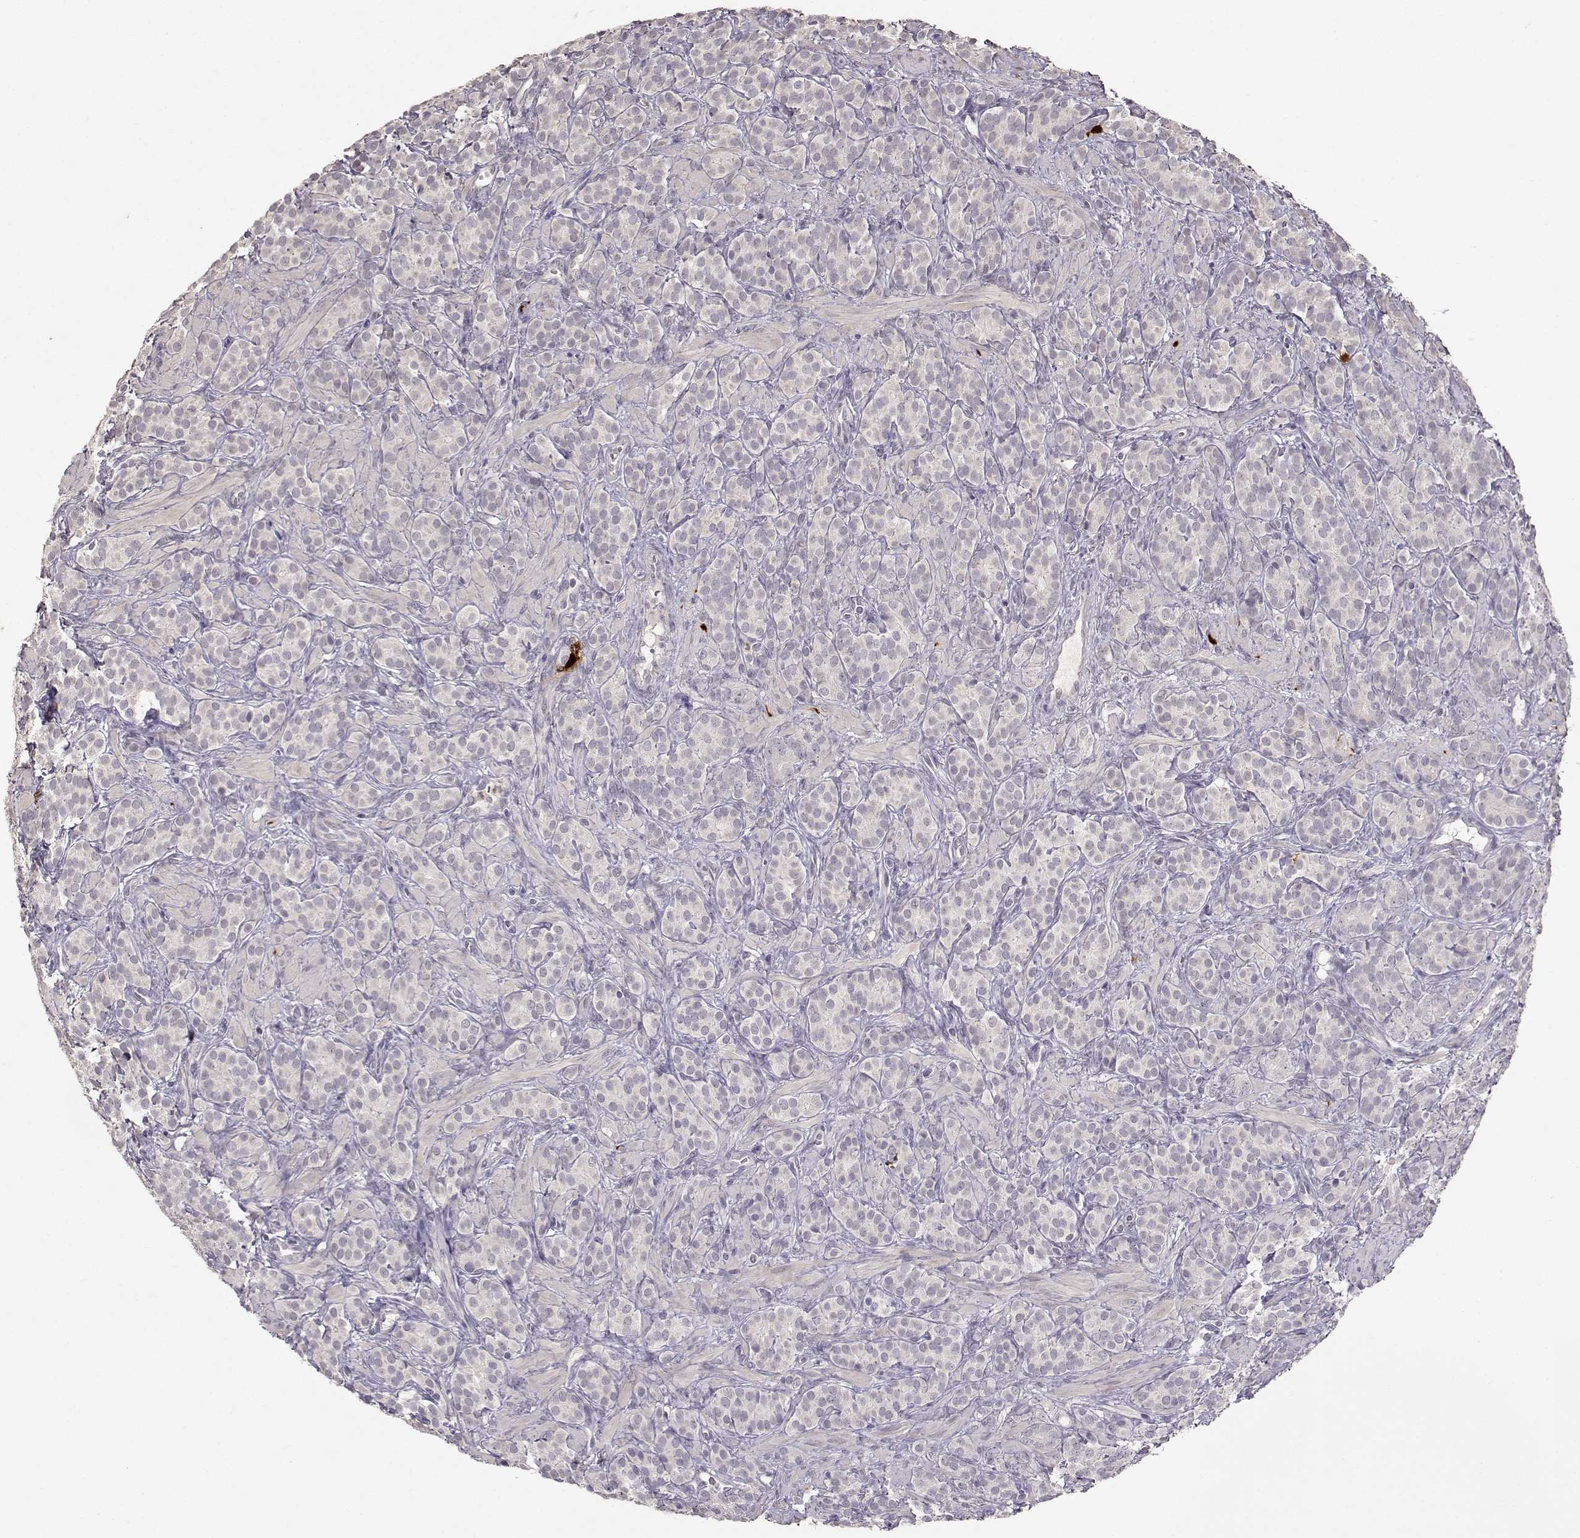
{"staining": {"intensity": "negative", "quantity": "none", "location": "none"}, "tissue": "prostate cancer", "cell_type": "Tumor cells", "image_type": "cancer", "snomed": [{"axis": "morphology", "description": "Adenocarcinoma, High grade"}, {"axis": "topography", "description": "Prostate"}], "caption": "The image shows no significant positivity in tumor cells of prostate cancer.", "gene": "S100B", "patient": {"sex": "male", "age": 84}}